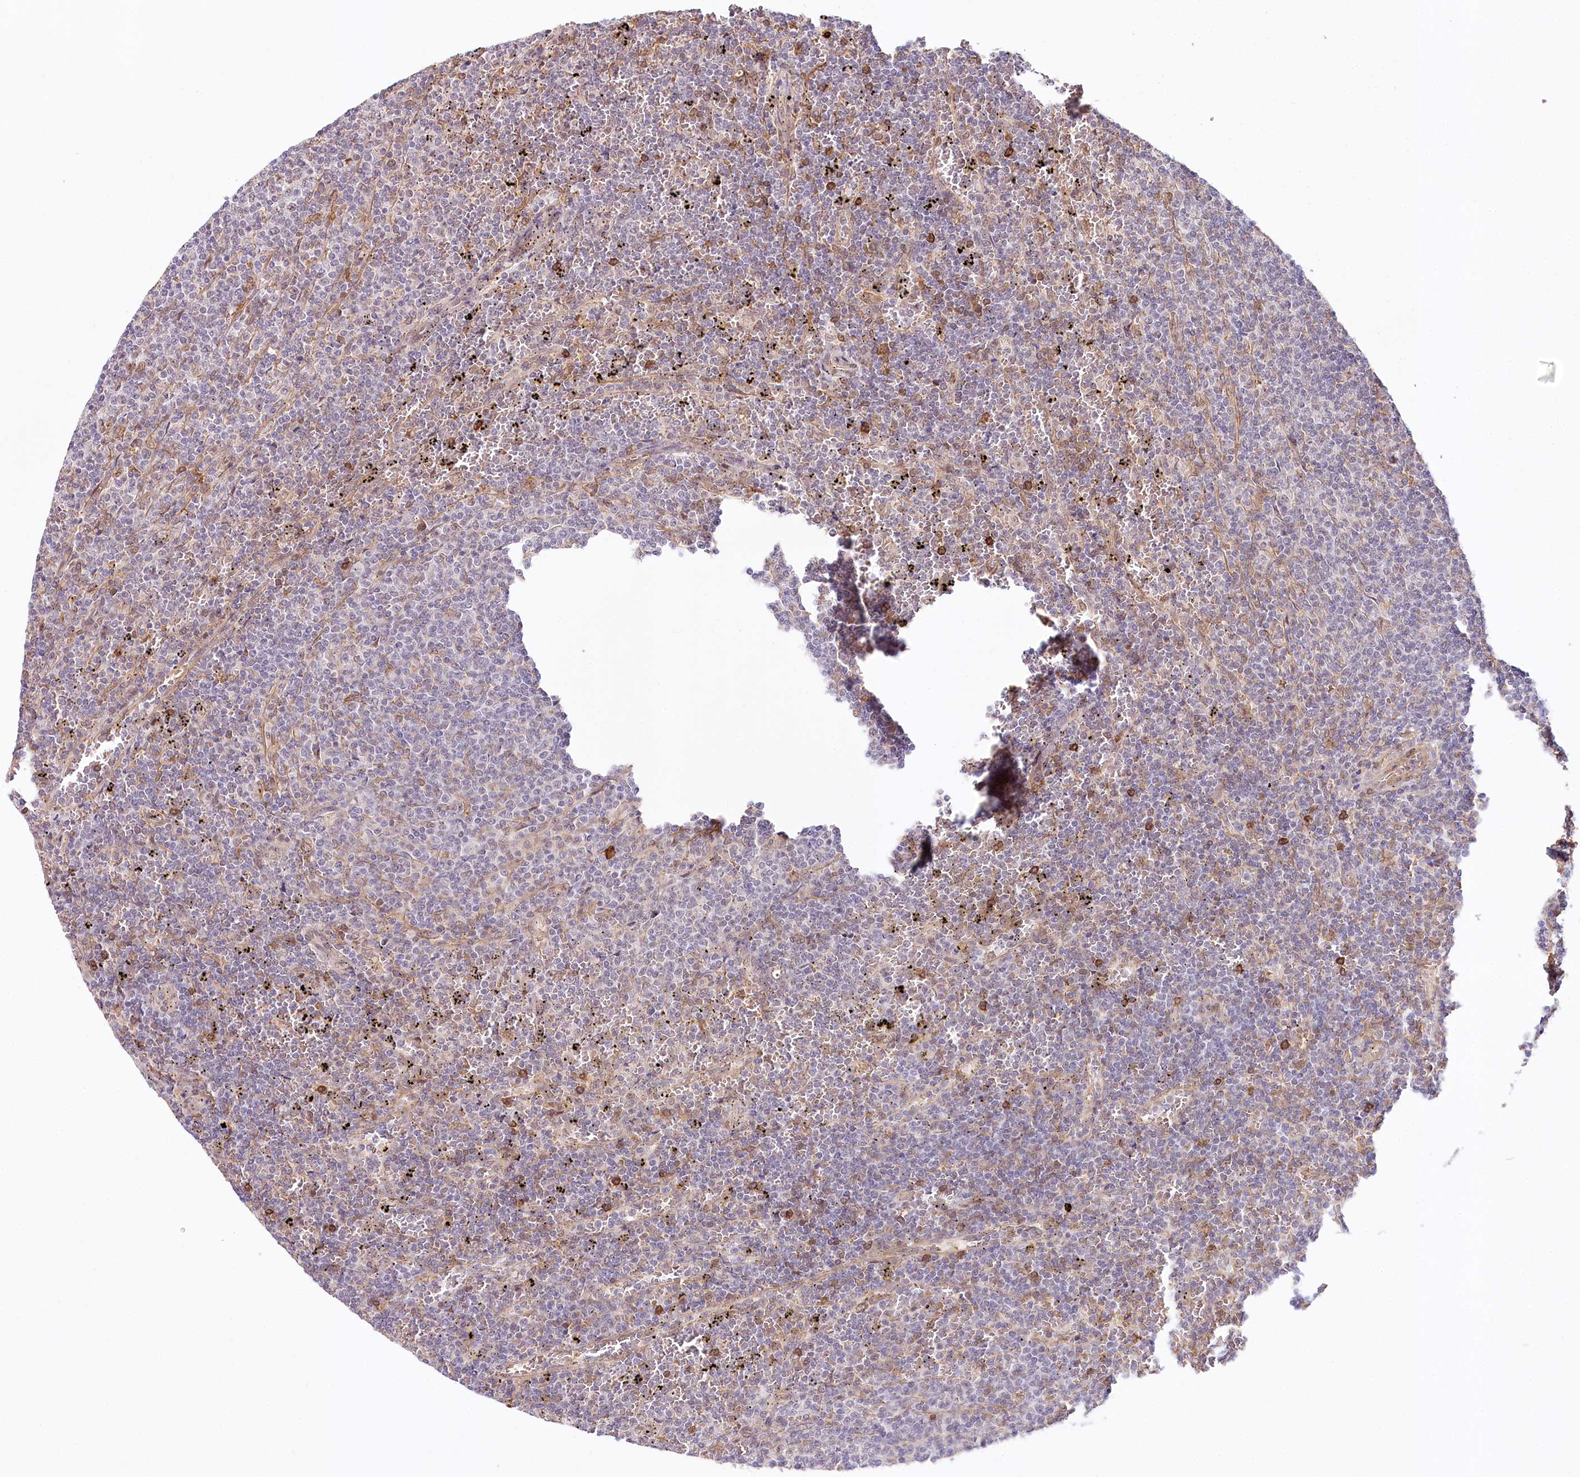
{"staining": {"intensity": "weak", "quantity": "<25%", "location": "nuclear"}, "tissue": "lymphoma", "cell_type": "Tumor cells", "image_type": "cancer", "snomed": [{"axis": "morphology", "description": "Malignant lymphoma, non-Hodgkin's type, Low grade"}, {"axis": "topography", "description": "Spleen"}], "caption": "A high-resolution histopathology image shows immunohistochemistry staining of lymphoma, which reveals no significant positivity in tumor cells.", "gene": "TUBGCP2", "patient": {"sex": "female", "age": 50}}